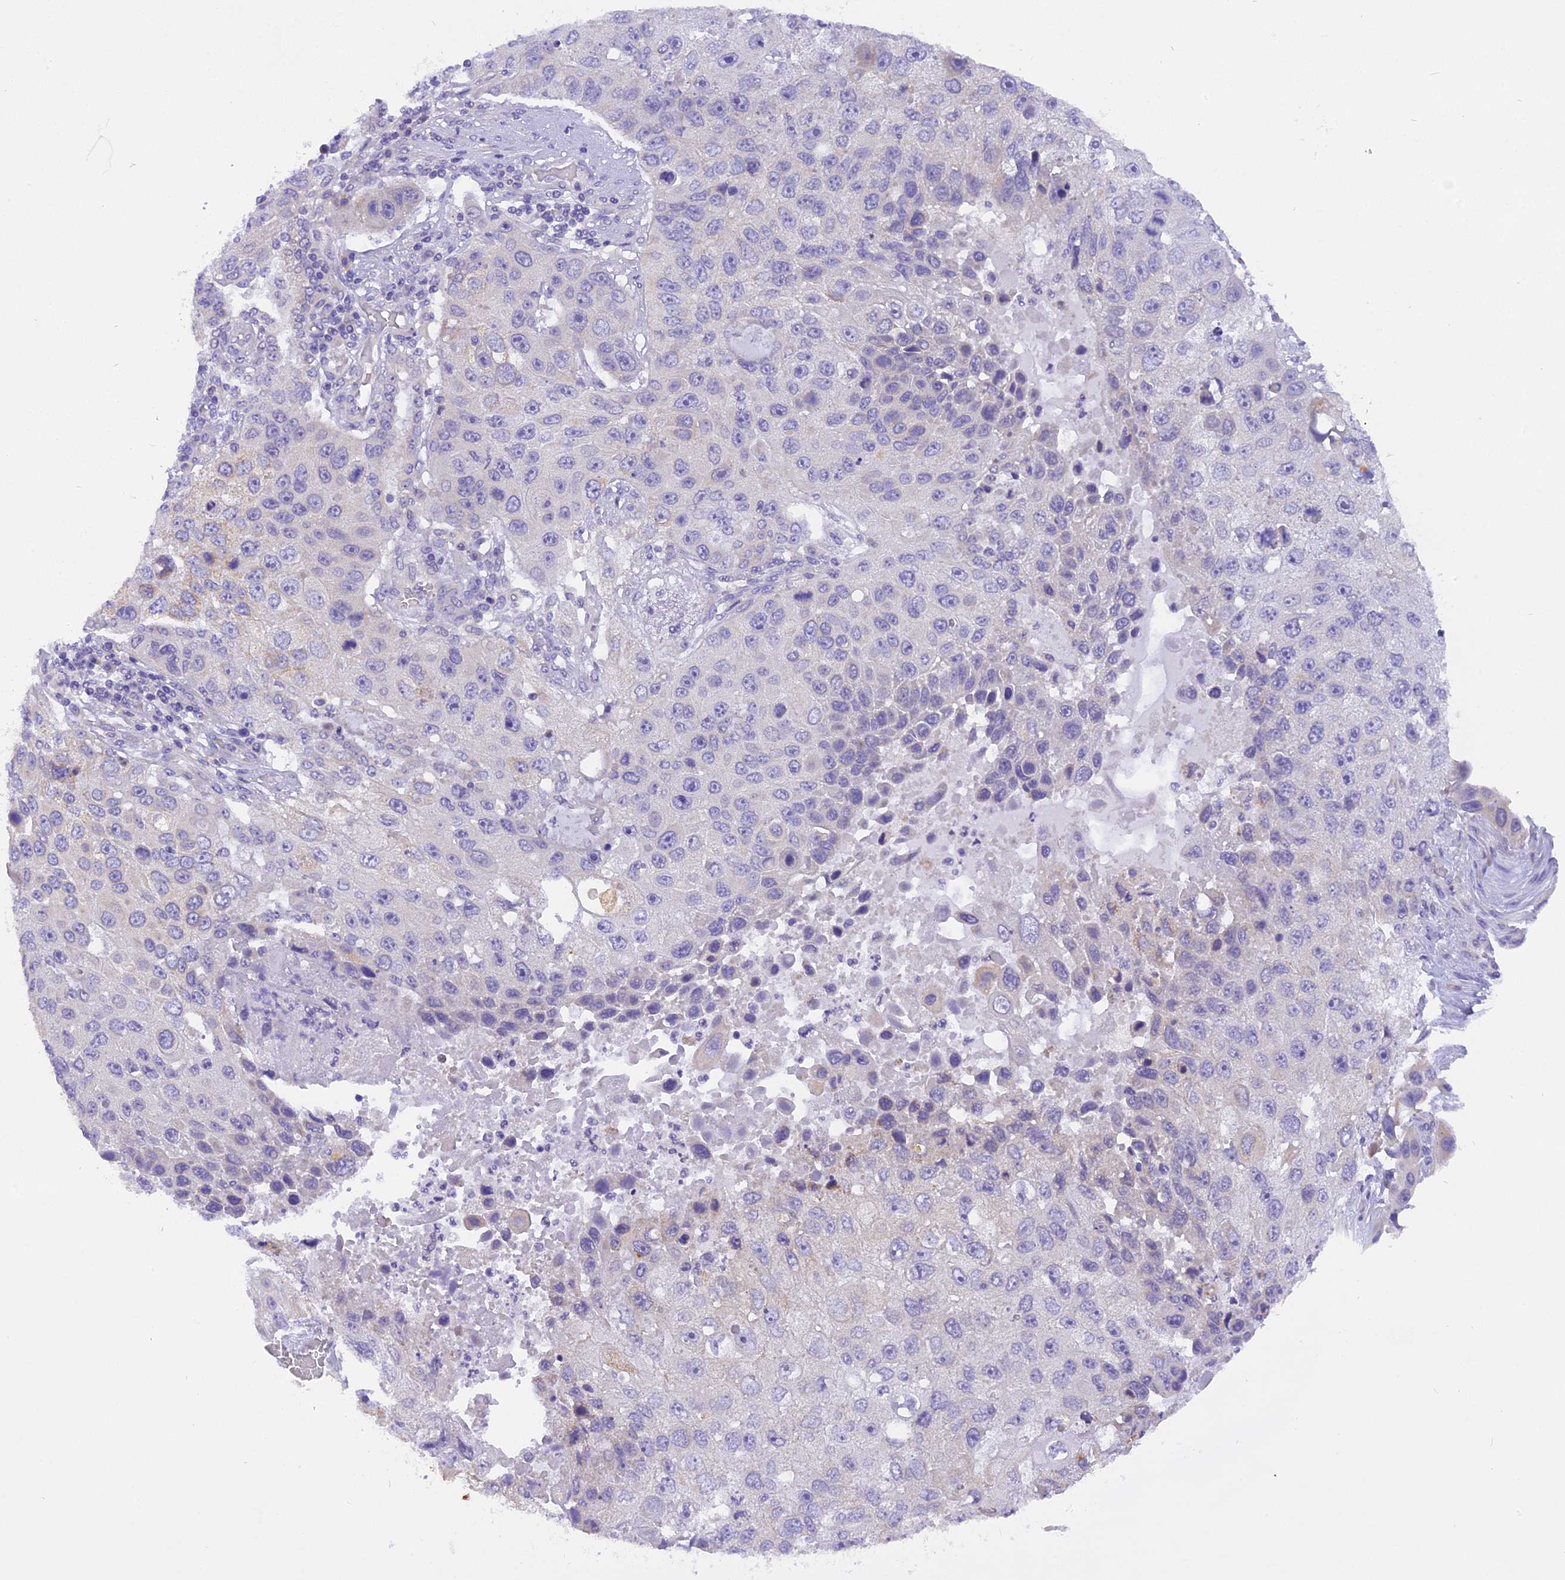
{"staining": {"intensity": "negative", "quantity": "none", "location": "none"}, "tissue": "lung cancer", "cell_type": "Tumor cells", "image_type": "cancer", "snomed": [{"axis": "morphology", "description": "Squamous cell carcinoma, NOS"}, {"axis": "topography", "description": "Lung"}], "caption": "Immunohistochemistry (IHC) image of neoplastic tissue: lung cancer (squamous cell carcinoma) stained with DAB exhibits no significant protein positivity in tumor cells.", "gene": "TRIM3", "patient": {"sex": "male", "age": 61}}